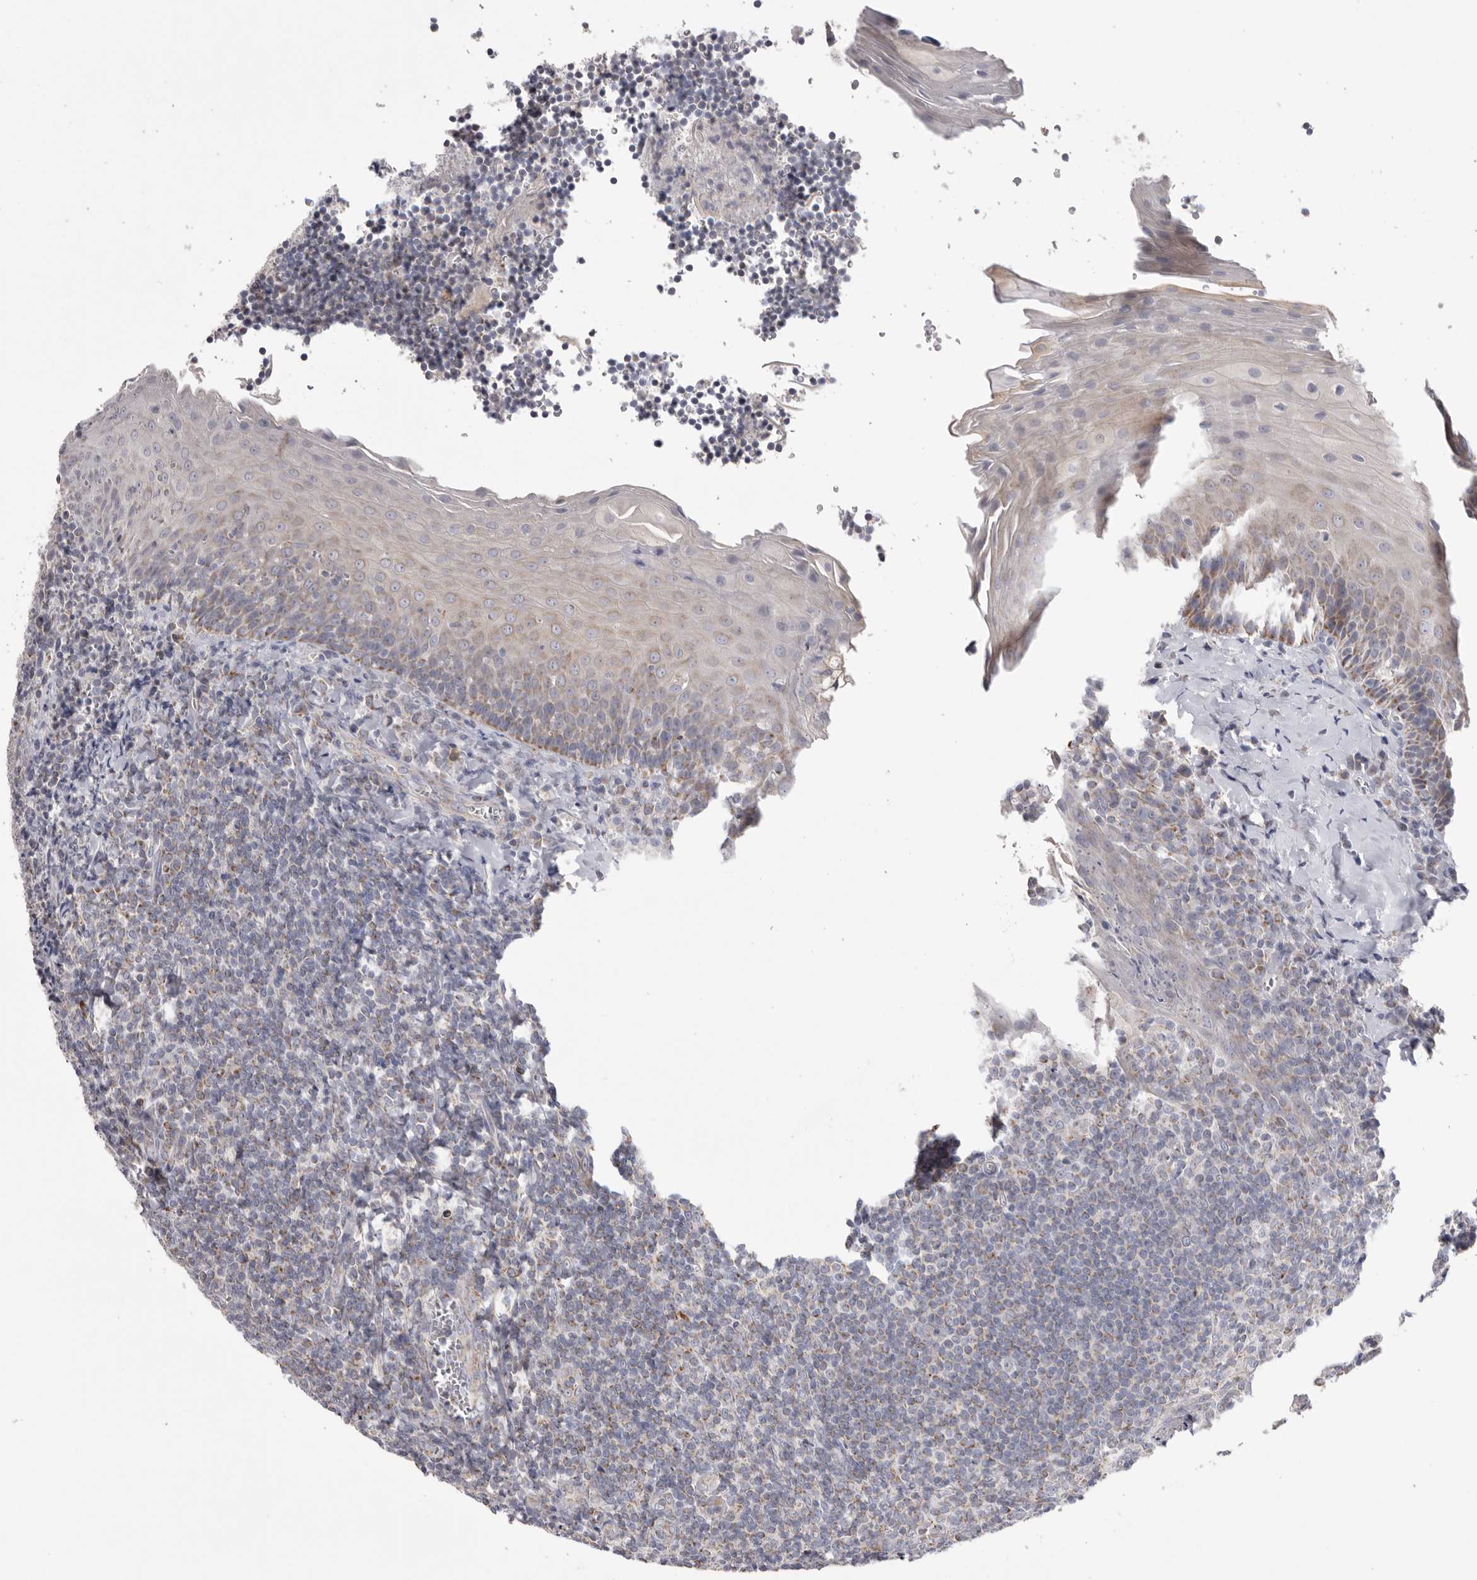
{"staining": {"intensity": "weak", "quantity": "25%-75%", "location": "cytoplasmic/membranous"}, "tissue": "tonsil", "cell_type": "Germinal center cells", "image_type": "normal", "snomed": [{"axis": "morphology", "description": "Normal tissue, NOS"}, {"axis": "topography", "description": "Tonsil"}], "caption": "This micrograph shows immunohistochemistry (IHC) staining of normal tonsil, with low weak cytoplasmic/membranous positivity in approximately 25%-75% of germinal center cells.", "gene": "VDAC3", "patient": {"sex": "male", "age": 27}}